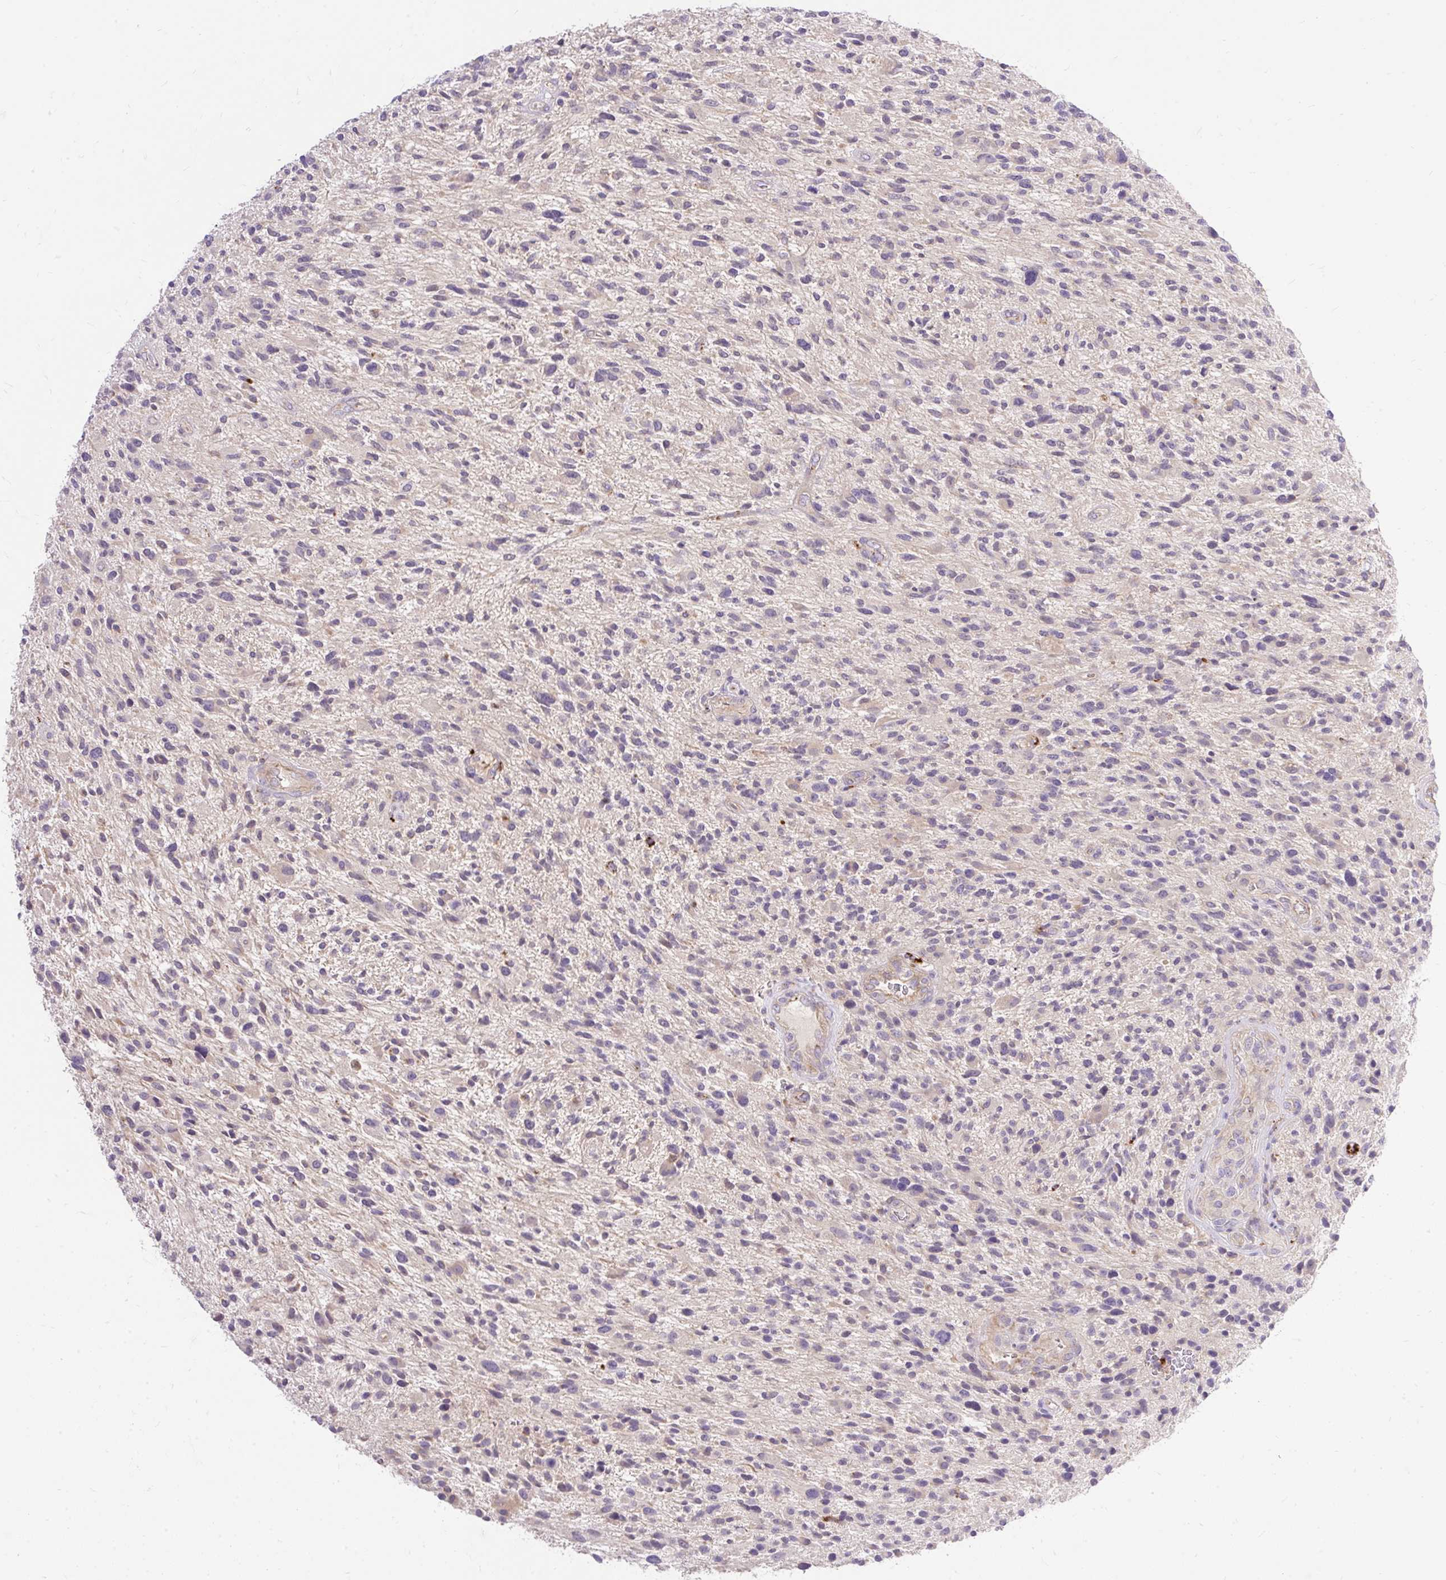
{"staining": {"intensity": "negative", "quantity": "none", "location": "none"}, "tissue": "glioma", "cell_type": "Tumor cells", "image_type": "cancer", "snomed": [{"axis": "morphology", "description": "Glioma, malignant, High grade"}, {"axis": "topography", "description": "Brain"}], "caption": "This image is of high-grade glioma (malignant) stained with immunohistochemistry to label a protein in brown with the nuclei are counter-stained blue. There is no expression in tumor cells. (DAB (3,3'-diaminobenzidine) IHC with hematoxylin counter stain).", "gene": "HEXB", "patient": {"sex": "male", "age": 47}}